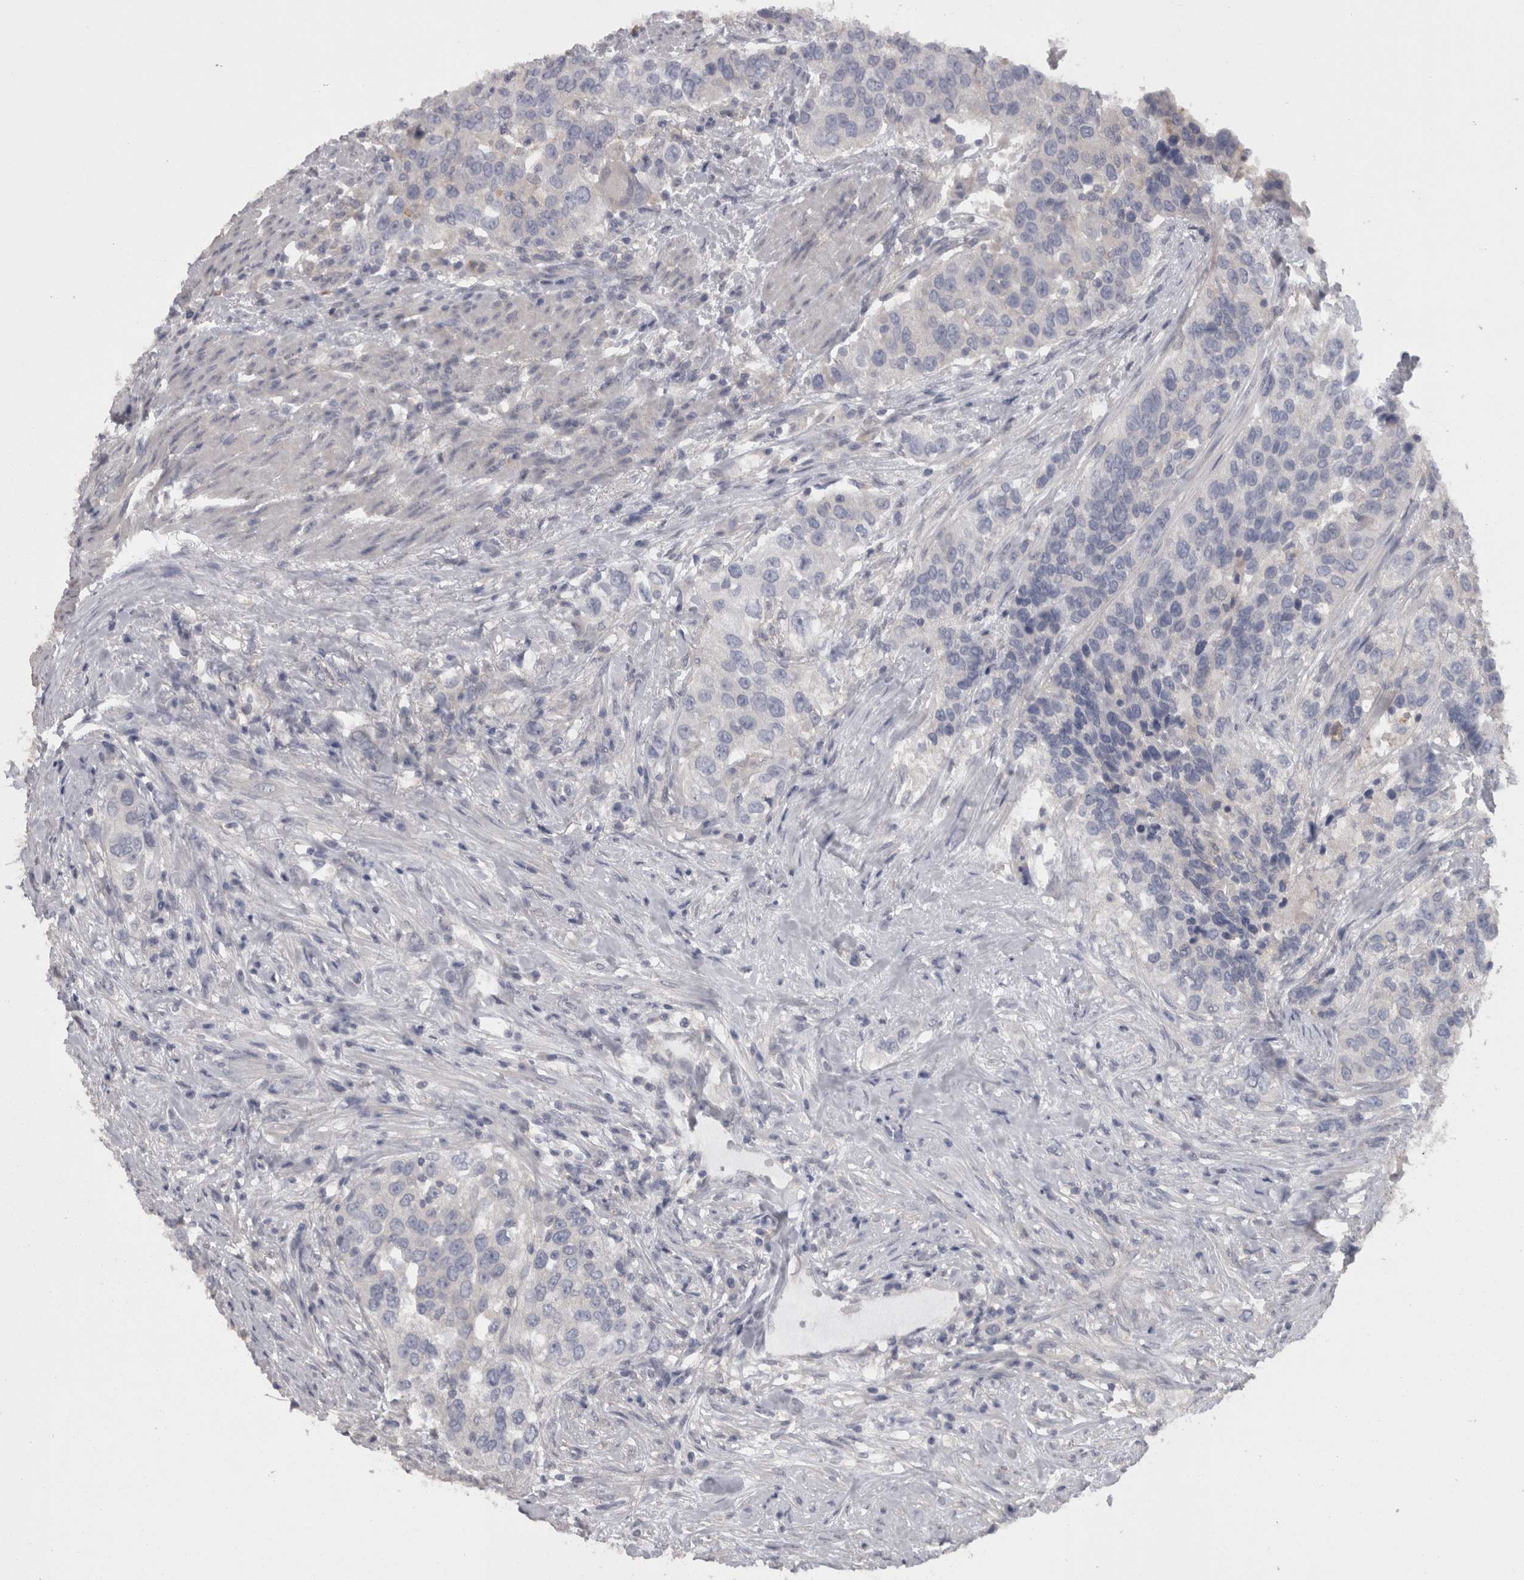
{"staining": {"intensity": "negative", "quantity": "none", "location": "none"}, "tissue": "urothelial cancer", "cell_type": "Tumor cells", "image_type": "cancer", "snomed": [{"axis": "morphology", "description": "Urothelial carcinoma, High grade"}, {"axis": "topography", "description": "Urinary bladder"}], "caption": "Immunohistochemical staining of human urothelial cancer demonstrates no significant expression in tumor cells.", "gene": "CAMK2D", "patient": {"sex": "female", "age": 80}}